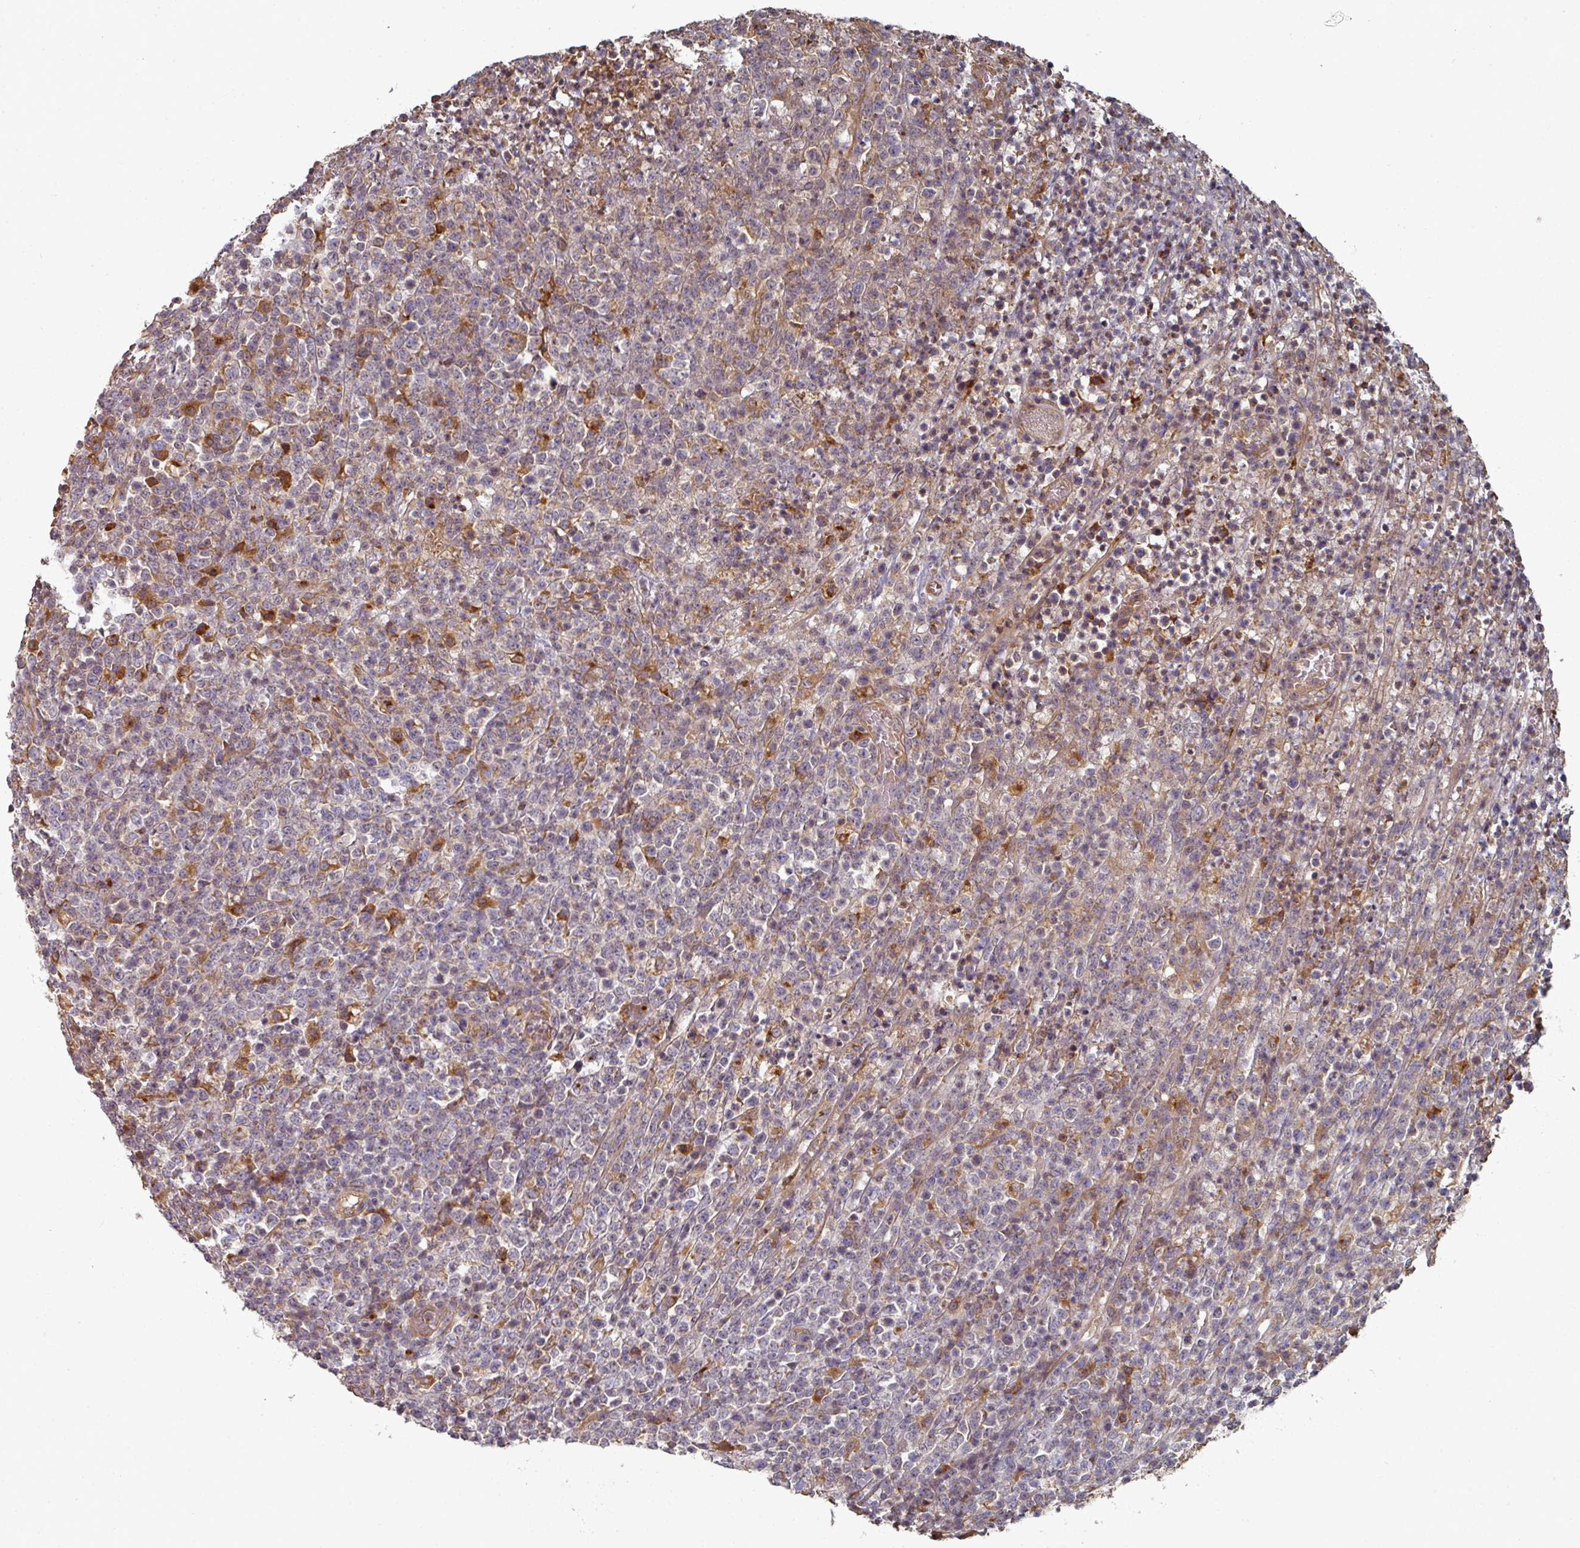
{"staining": {"intensity": "weak", "quantity": "<25%", "location": "cytoplasmic/membranous"}, "tissue": "lymphoma", "cell_type": "Tumor cells", "image_type": "cancer", "snomed": [{"axis": "morphology", "description": "Malignant lymphoma, non-Hodgkin's type, High grade"}, {"axis": "topography", "description": "Colon"}], "caption": "Immunohistochemistry (IHC) micrograph of neoplastic tissue: lymphoma stained with DAB (3,3'-diaminobenzidine) exhibits no significant protein expression in tumor cells.", "gene": "EDEM2", "patient": {"sex": "female", "age": 53}}